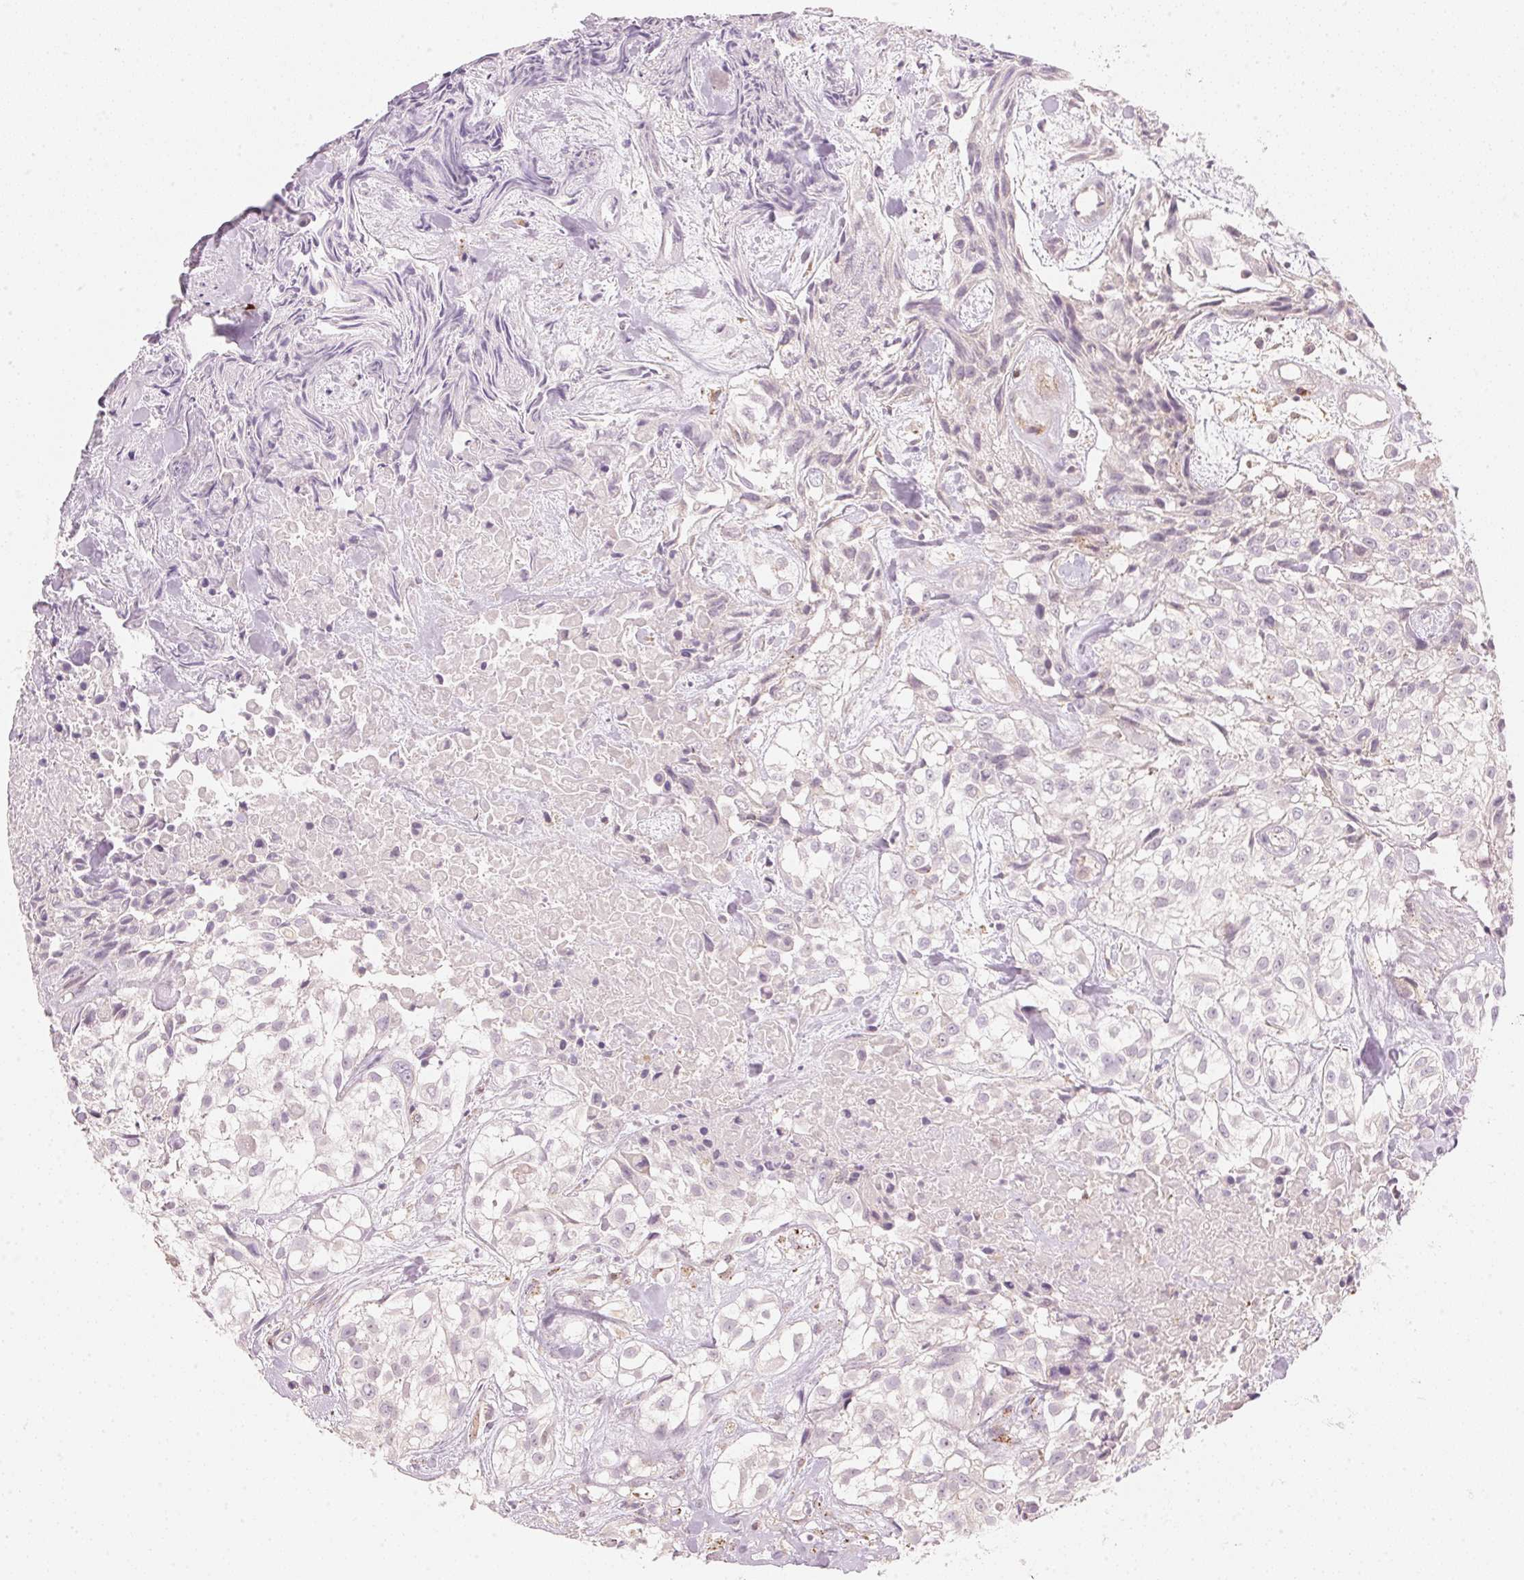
{"staining": {"intensity": "negative", "quantity": "none", "location": "none"}, "tissue": "urothelial cancer", "cell_type": "Tumor cells", "image_type": "cancer", "snomed": [{"axis": "morphology", "description": "Urothelial carcinoma, High grade"}, {"axis": "topography", "description": "Urinary bladder"}], "caption": "This is a histopathology image of immunohistochemistry (IHC) staining of urothelial cancer, which shows no expression in tumor cells.", "gene": "HOXB13", "patient": {"sex": "male", "age": 56}}